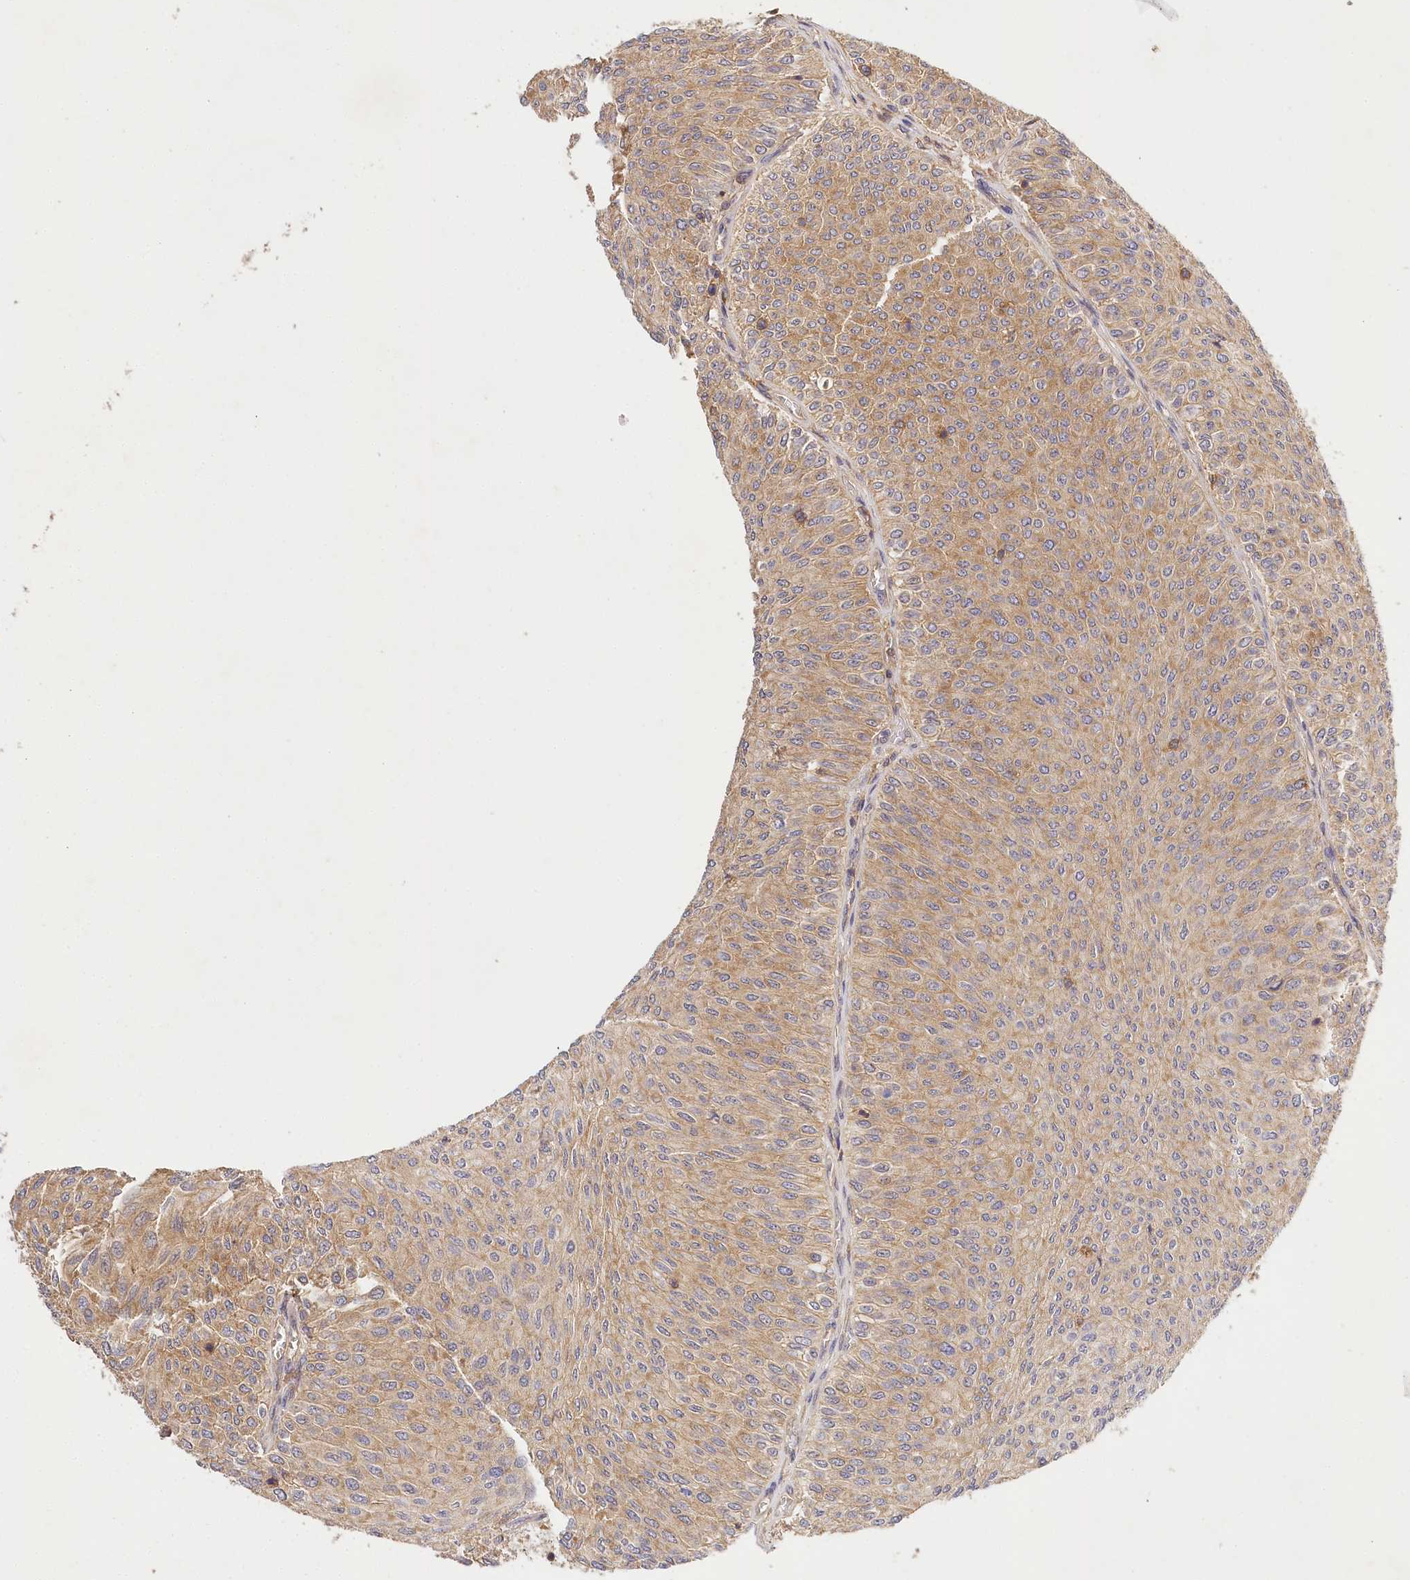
{"staining": {"intensity": "moderate", "quantity": ">75%", "location": "cytoplasmic/membranous"}, "tissue": "urothelial cancer", "cell_type": "Tumor cells", "image_type": "cancer", "snomed": [{"axis": "morphology", "description": "Urothelial carcinoma, Low grade"}, {"axis": "topography", "description": "Urinary bladder"}], "caption": "Human low-grade urothelial carcinoma stained for a protein (brown) displays moderate cytoplasmic/membranous positive staining in about >75% of tumor cells.", "gene": "LSS", "patient": {"sex": "male", "age": 78}}